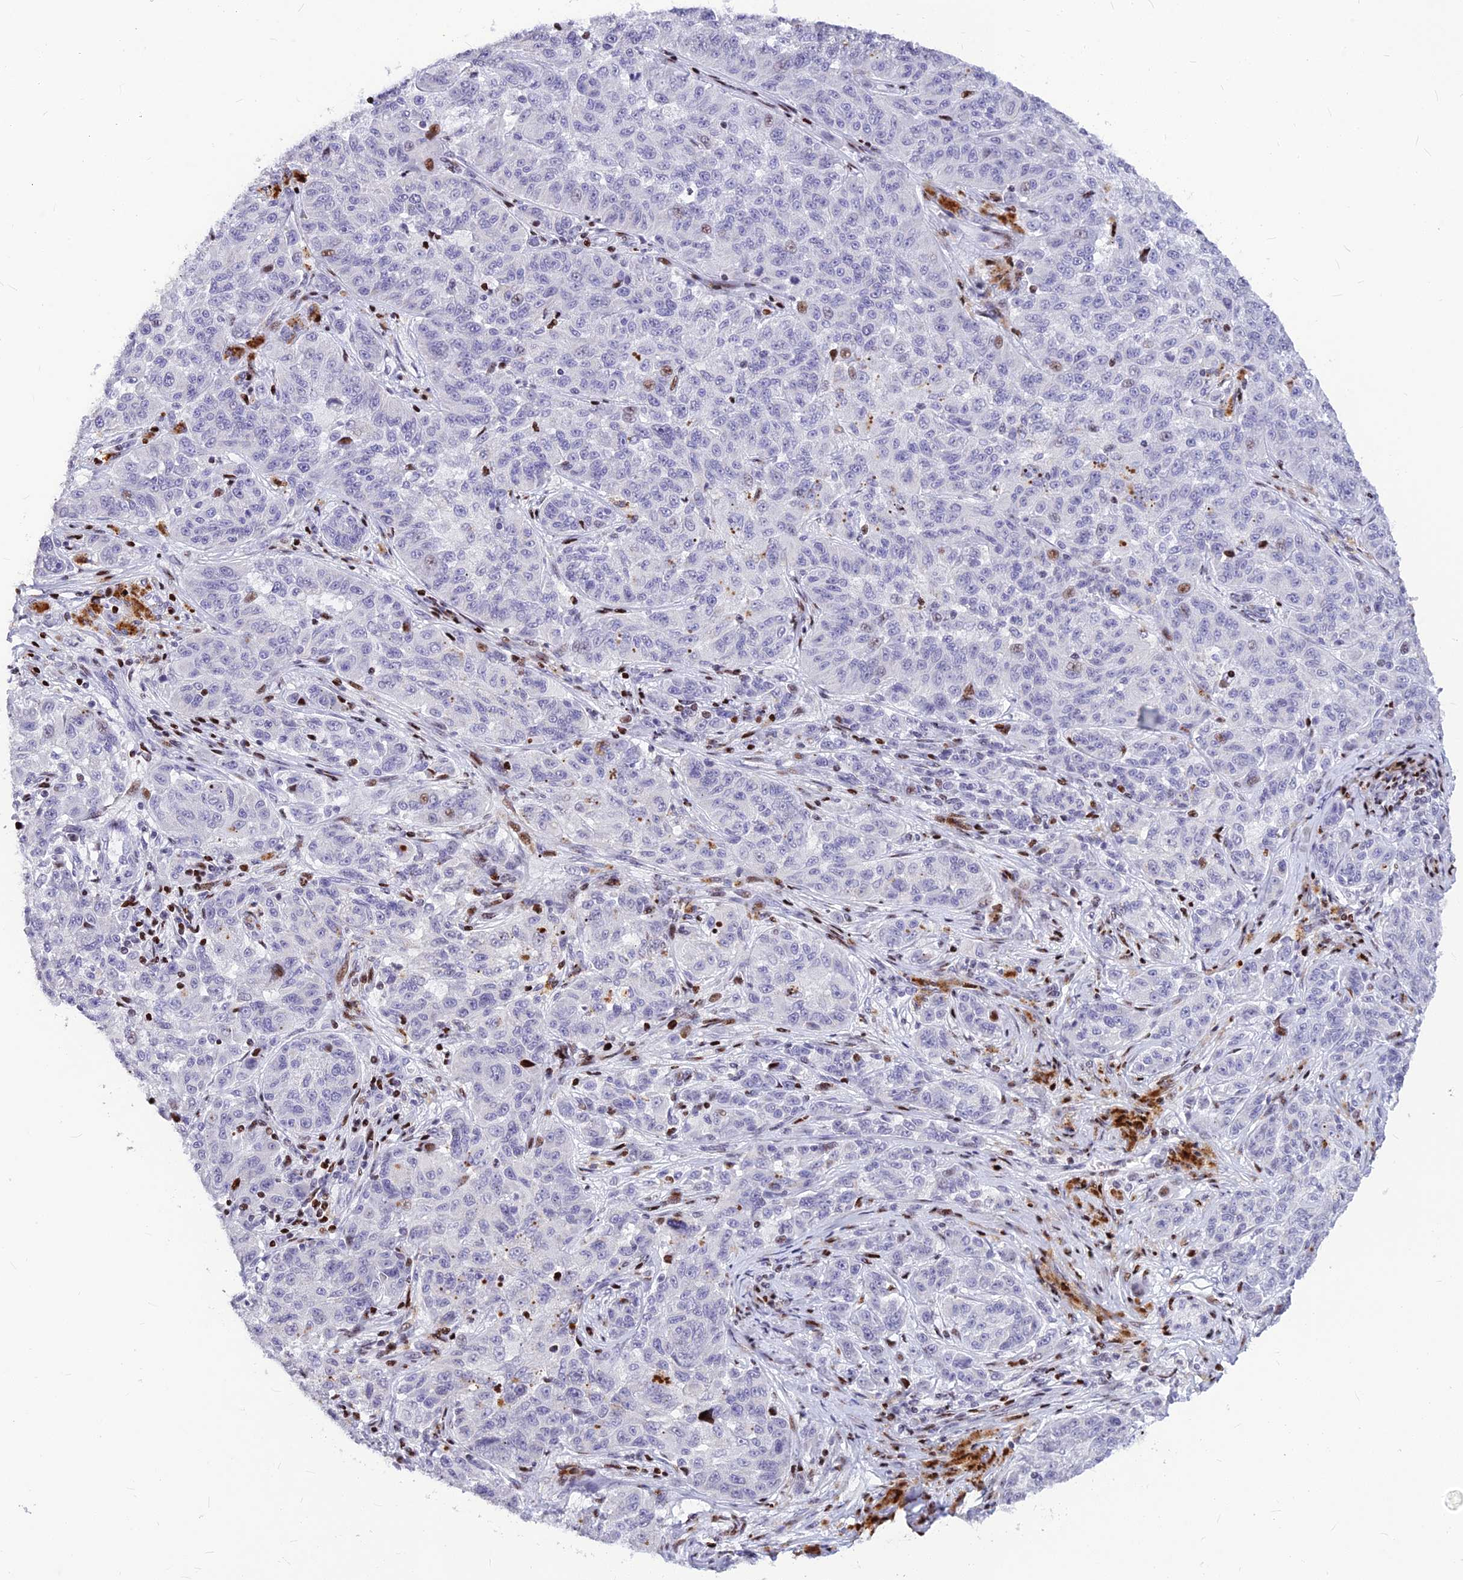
{"staining": {"intensity": "negative", "quantity": "none", "location": "none"}, "tissue": "melanoma", "cell_type": "Tumor cells", "image_type": "cancer", "snomed": [{"axis": "morphology", "description": "Malignant melanoma, NOS"}, {"axis": "topography", "description": "Skin"}], "caption": "Tumor cells are negative for brown protein staining in malignant melanoma.", "gene": "PRPS1", "patient": {"sex": "male", "age": 53}}